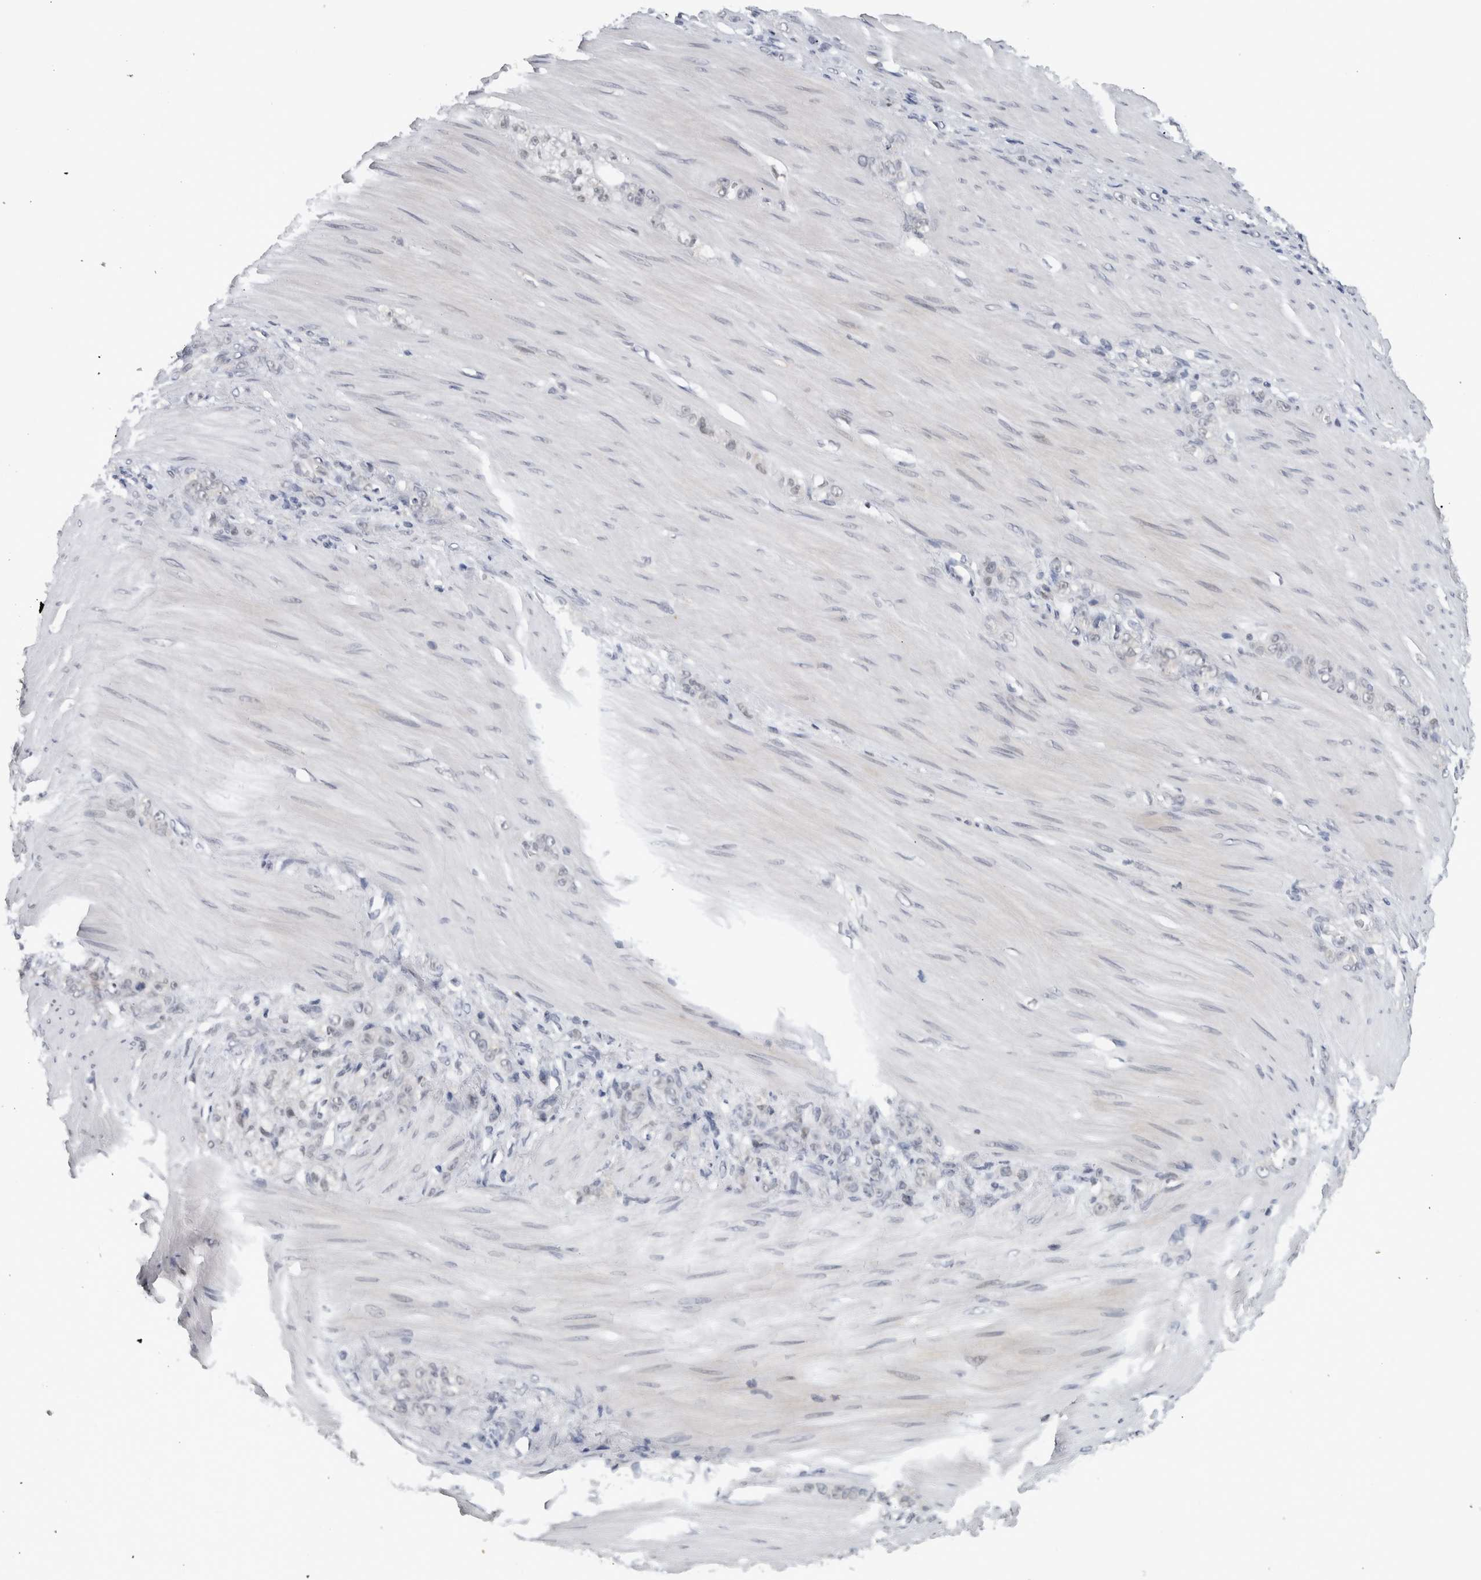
{"staining": {"intensity": "negative", "quantity": "none", "location": "none"}, "tissue": "stomach cancer", "cell_type": "Tumor cells", "image_type": "cancer", "snomed": [{"axis": "morphology", "description": "Normal tissue, NOS"}, {"axis": "morphology", "description": "Adenocarcinoma, NOS"}, {"axis": "topography", "description": "Stomach"}], "caption": "IHC photomicrograph of neoplastic tissue: human stomach cancer (adenocarcinoma) stained with DAB (3,3'-diaminobenzidine) shows no significant protein positivity in tumor cells. (DAB immunohistochemistry (IHC) with hematoxylin counter stain).", "gene": "PRXL2A", "patient": {"sex": "male", "age": 82}}